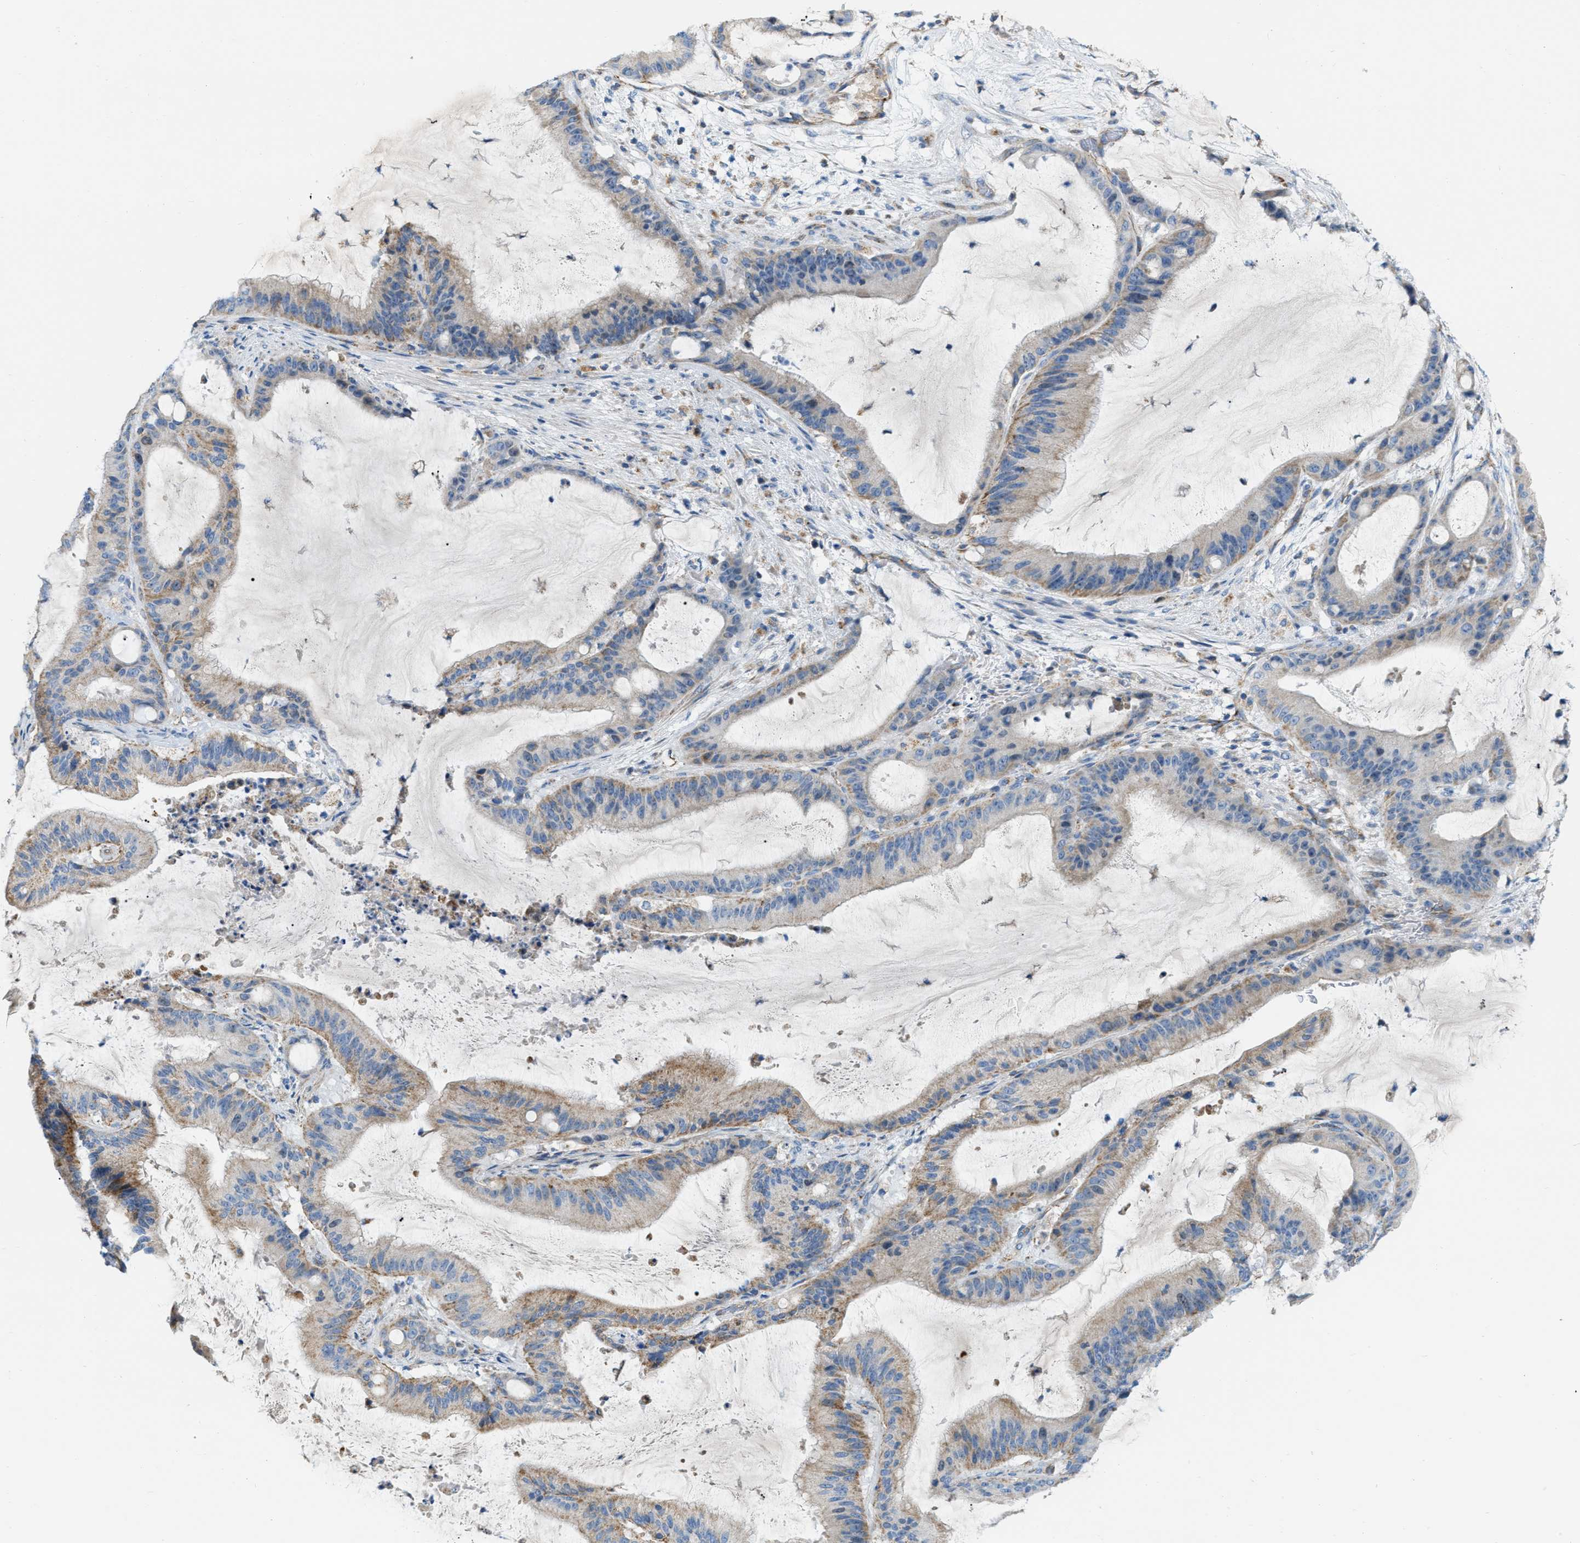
{"staining": {"intensity": "moderate", "quantity": "<25%", "location": "cytoplasmic/membranous"}, "tissue": "liver cancer", "cell_type": "Tumor cells", "image_type": "cancer", "snomed": [{"axis": "morphology", "description": "Normal tissue, NOS"}, {"axis": "morphology", "description": "Cholangiocarcinoma"}, {"axis": "topography", "description": "Liver"}, {"axis": "topography", "description": "Peripheral nerve tissue"}], "caption": "A histopathology image of human liver cancer (cholangiocarcinoma) stained for a protein demonstrates moderate cytoplasmic/membranous brown staining in tumor cells.", "gene": "JADE1", "patient": {"sex": "female", "age": 73}}